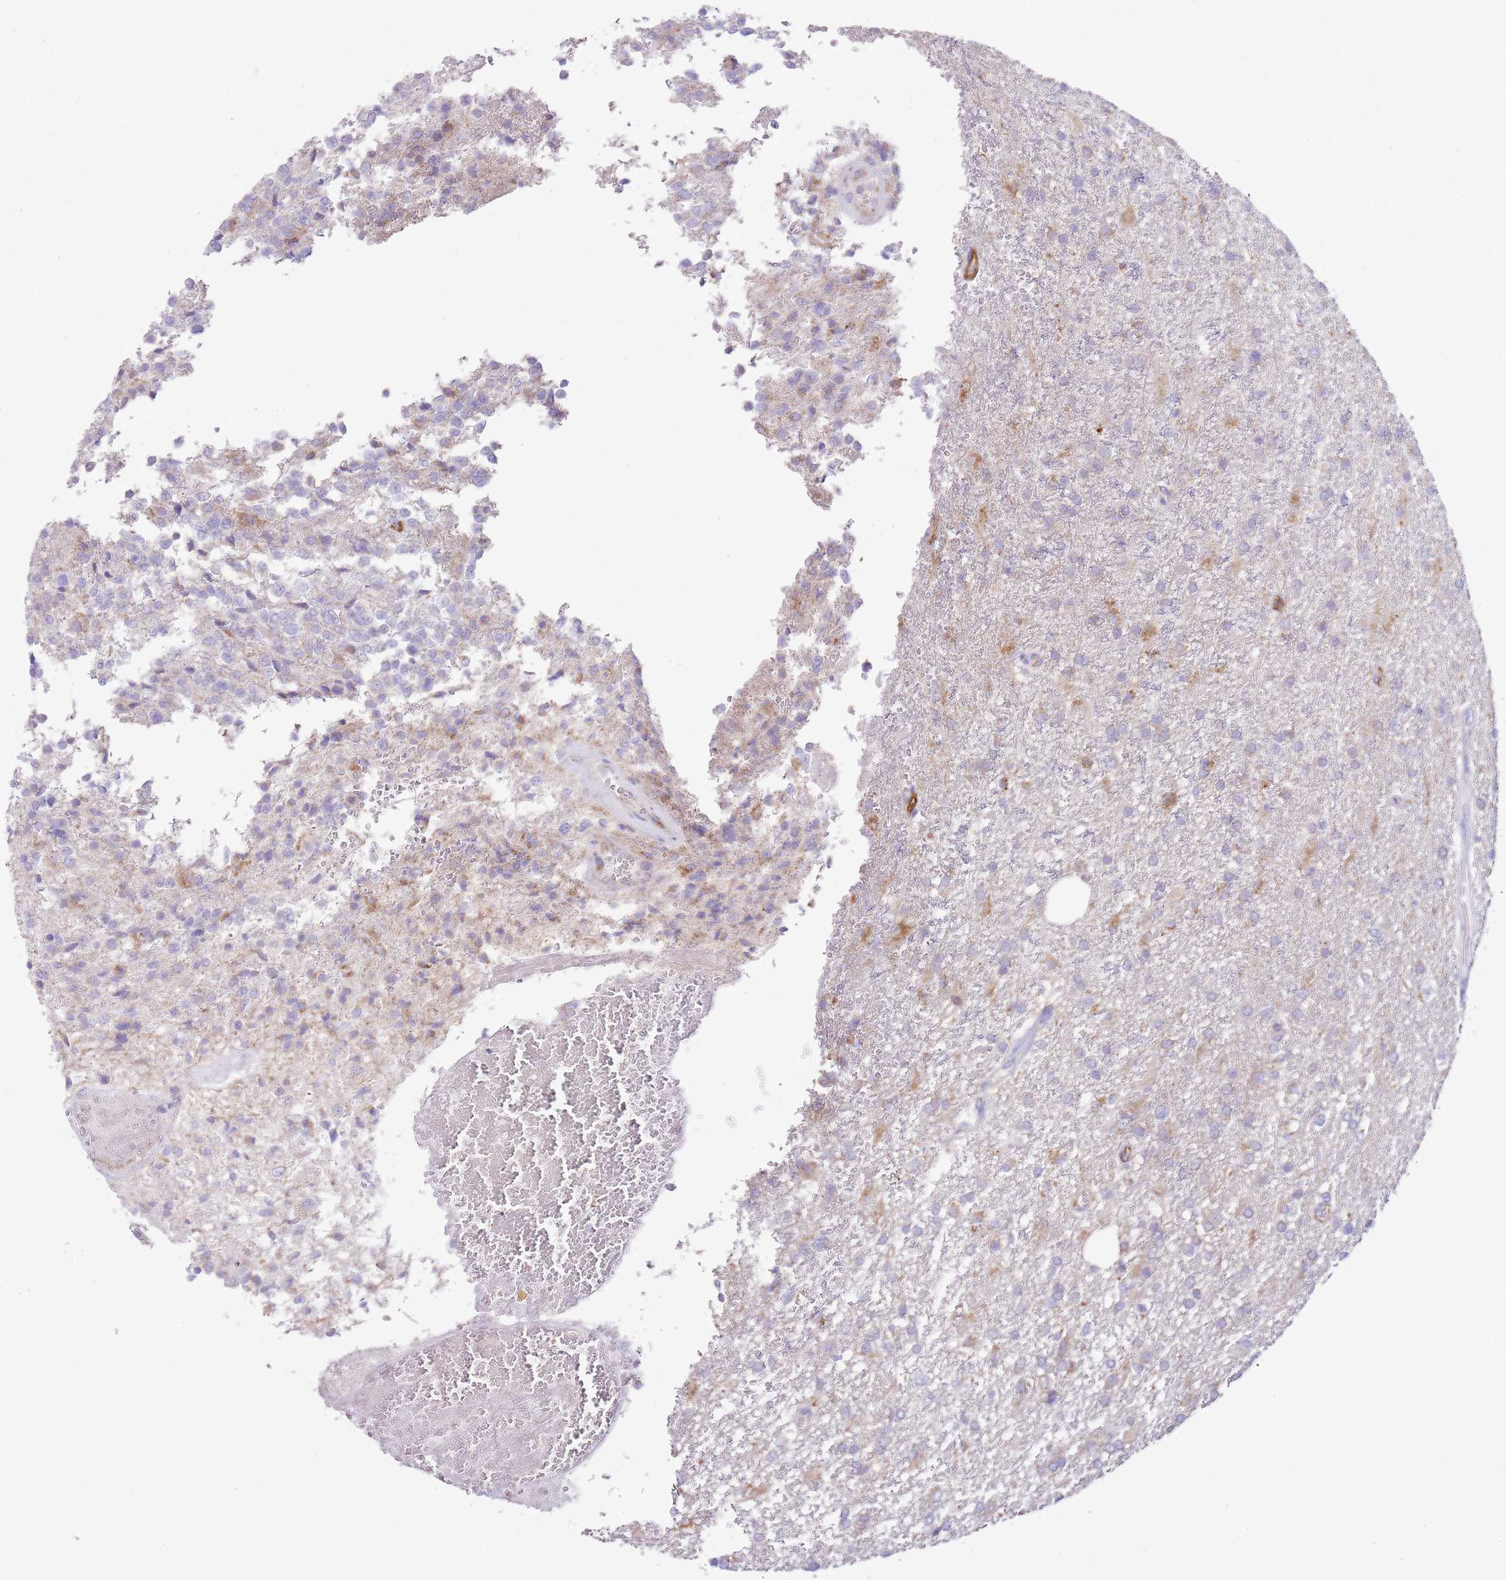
{"staining": {"intensity": "negative", "quantity": "none", "location": "none"}, "tissue": "glioma", "cell_type": "Tumor cells", "image_type": "cancer", "snomed": [{"axis": "morphology", "description": "Glioma, malignant, High grade"}, {"axis": "topography", "description": "Brain"}], "caption": "DAB (3,3'-diaminobenzidine) immunohistochemical staining of malignant glioma (high-grade) shows no significant positivity in tumor cells.", "gene": "OAZ2", "patient": {"sex": "male", "age": 56}}